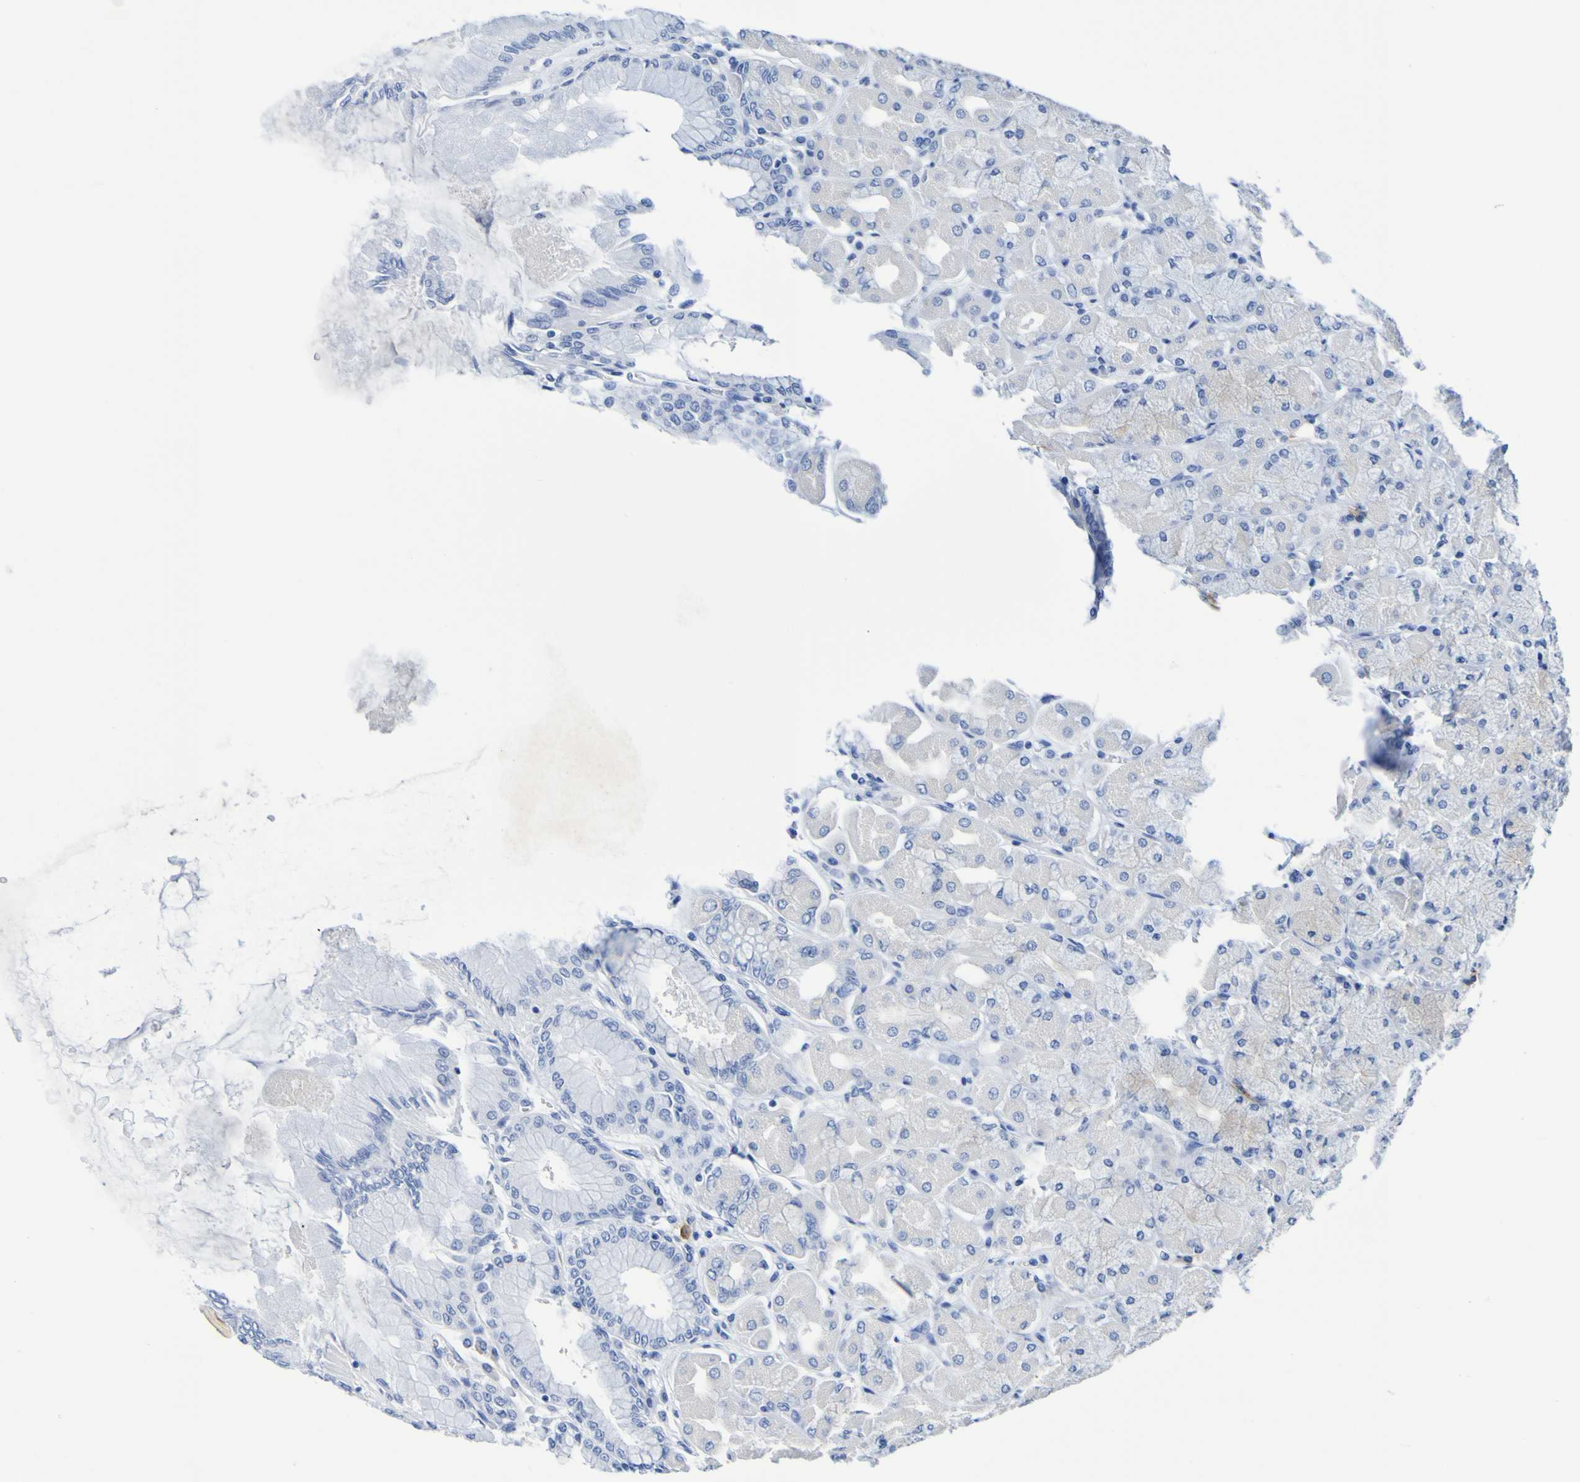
{"staining": {"intensity": "moderate", "quantity": "<25%", "location": "cytoplasmic/membranous"}, "tissue": "stomach", "cell_type": "Glandular cells", "image_type": "normal", "snomed": [{"axis": "morphology", "description": "Normal tissue, NOS"}, {"axis": "topography", "description": "Stomach, upper"}], "caption": "Immunohistochemical staining of unremarkable stomach displays low levels of moderate cytoplasmic/membranous expression in approximately <25% of glandular cells. (Brightfield microscopy of DAB IHC at high magnification).", "gene": "DPEP1", "patient": {"sex": "female", "age": 56}}